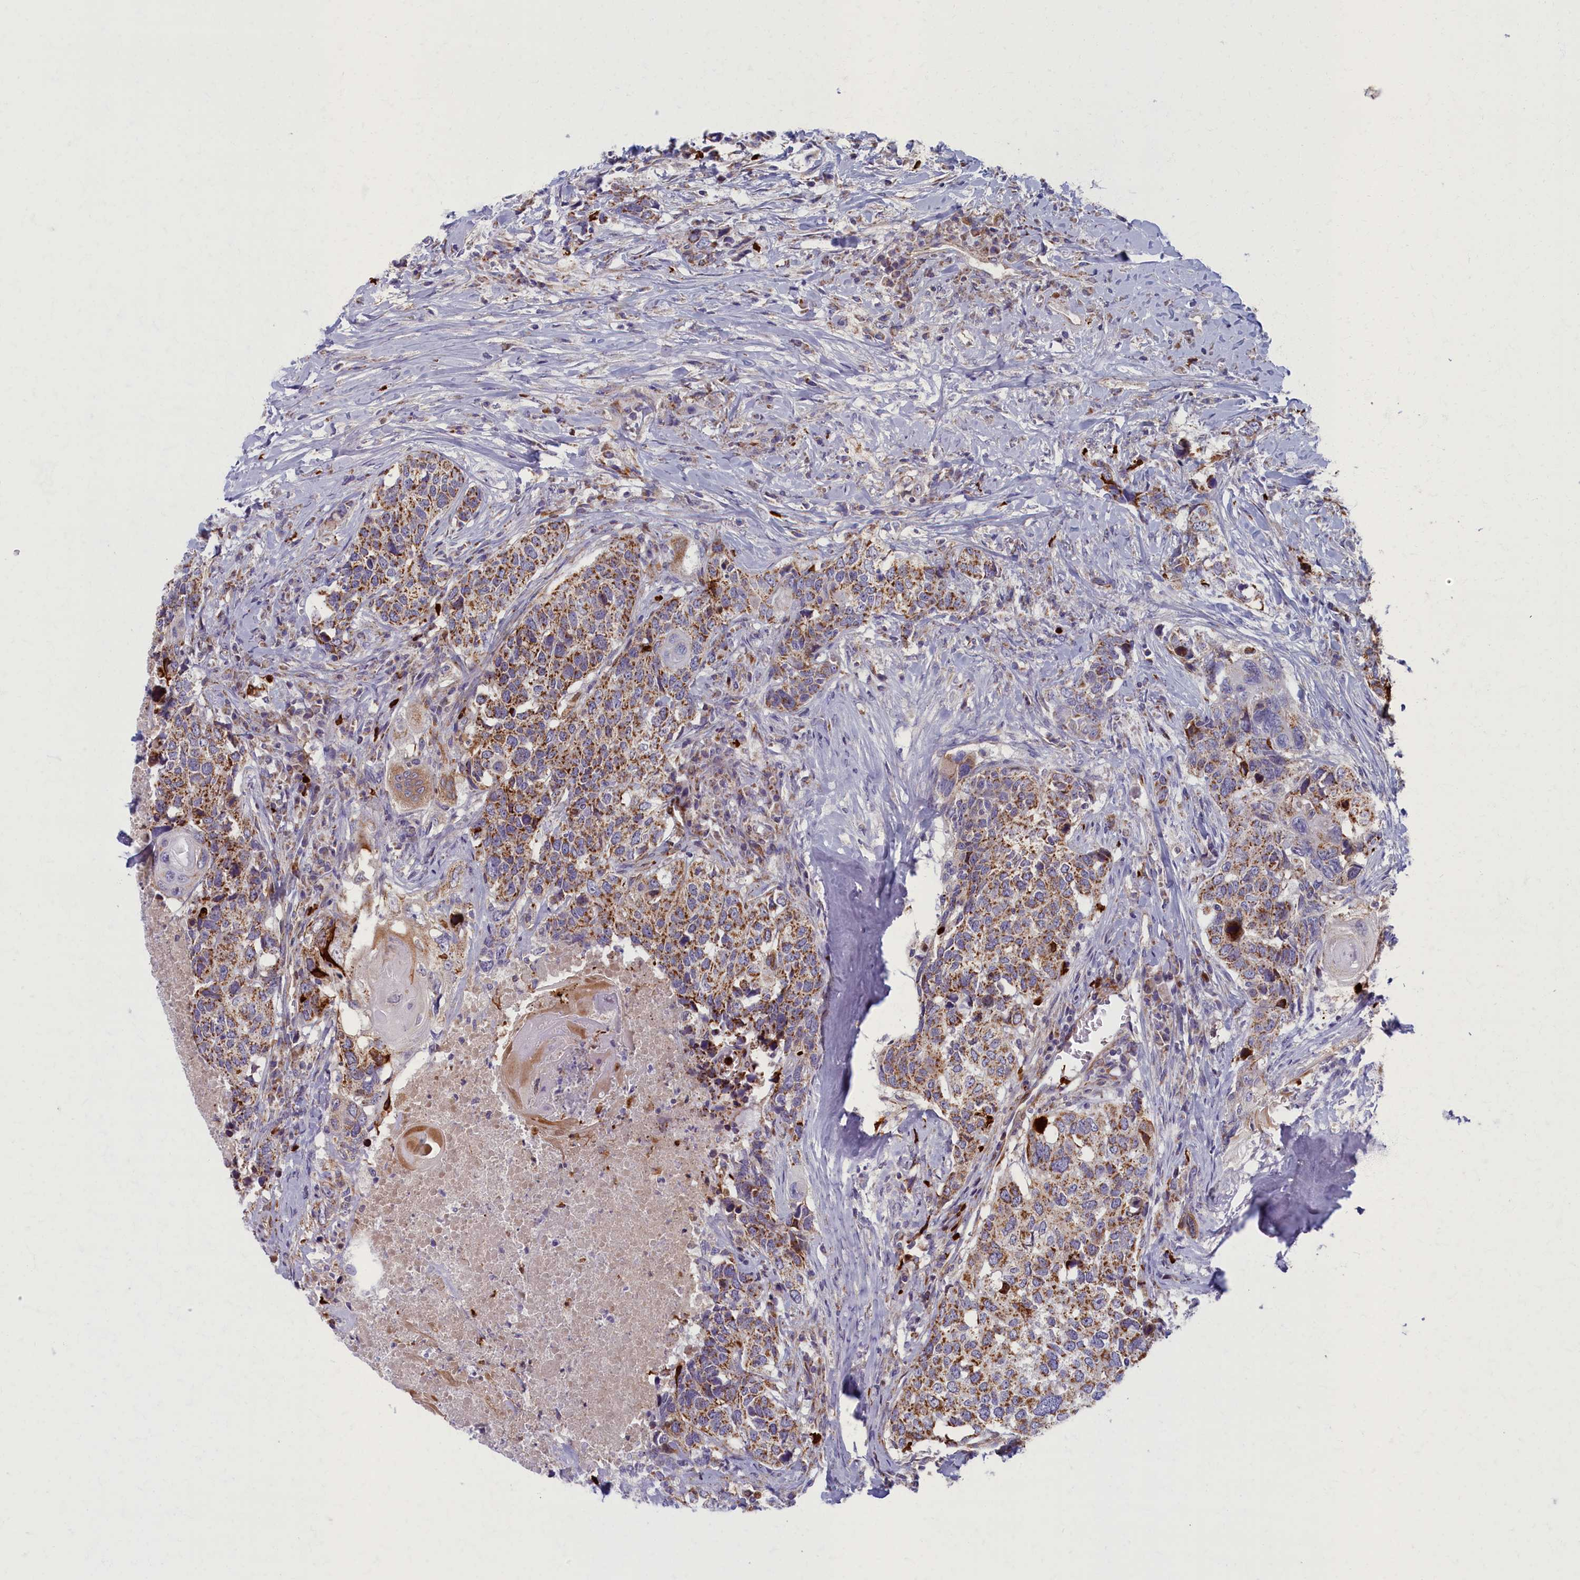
{"staining": {"intensity": "moderate", "quantity": ">75%", "location": "cytoplasmic/membranous"}, "tissue": "head and neck cancer", "cell_type": "Tumor cells", "image_type": "cancer", "snomed": [{"axis": "morphology", "description": "Squamous cell carcinoma, NOS"}, {"axis": "topography", "description": "Head-Neck"}], "caption": "Tumor cells reveal medium levels of moderate cytoplasmic/membranous expression in about >75% of cells in human head and neck cancer. (DAB IHC with brightfield microscopy, high magnification).", "gene": "MRPS25", "patient": {"sex": "male", "age": 66}}